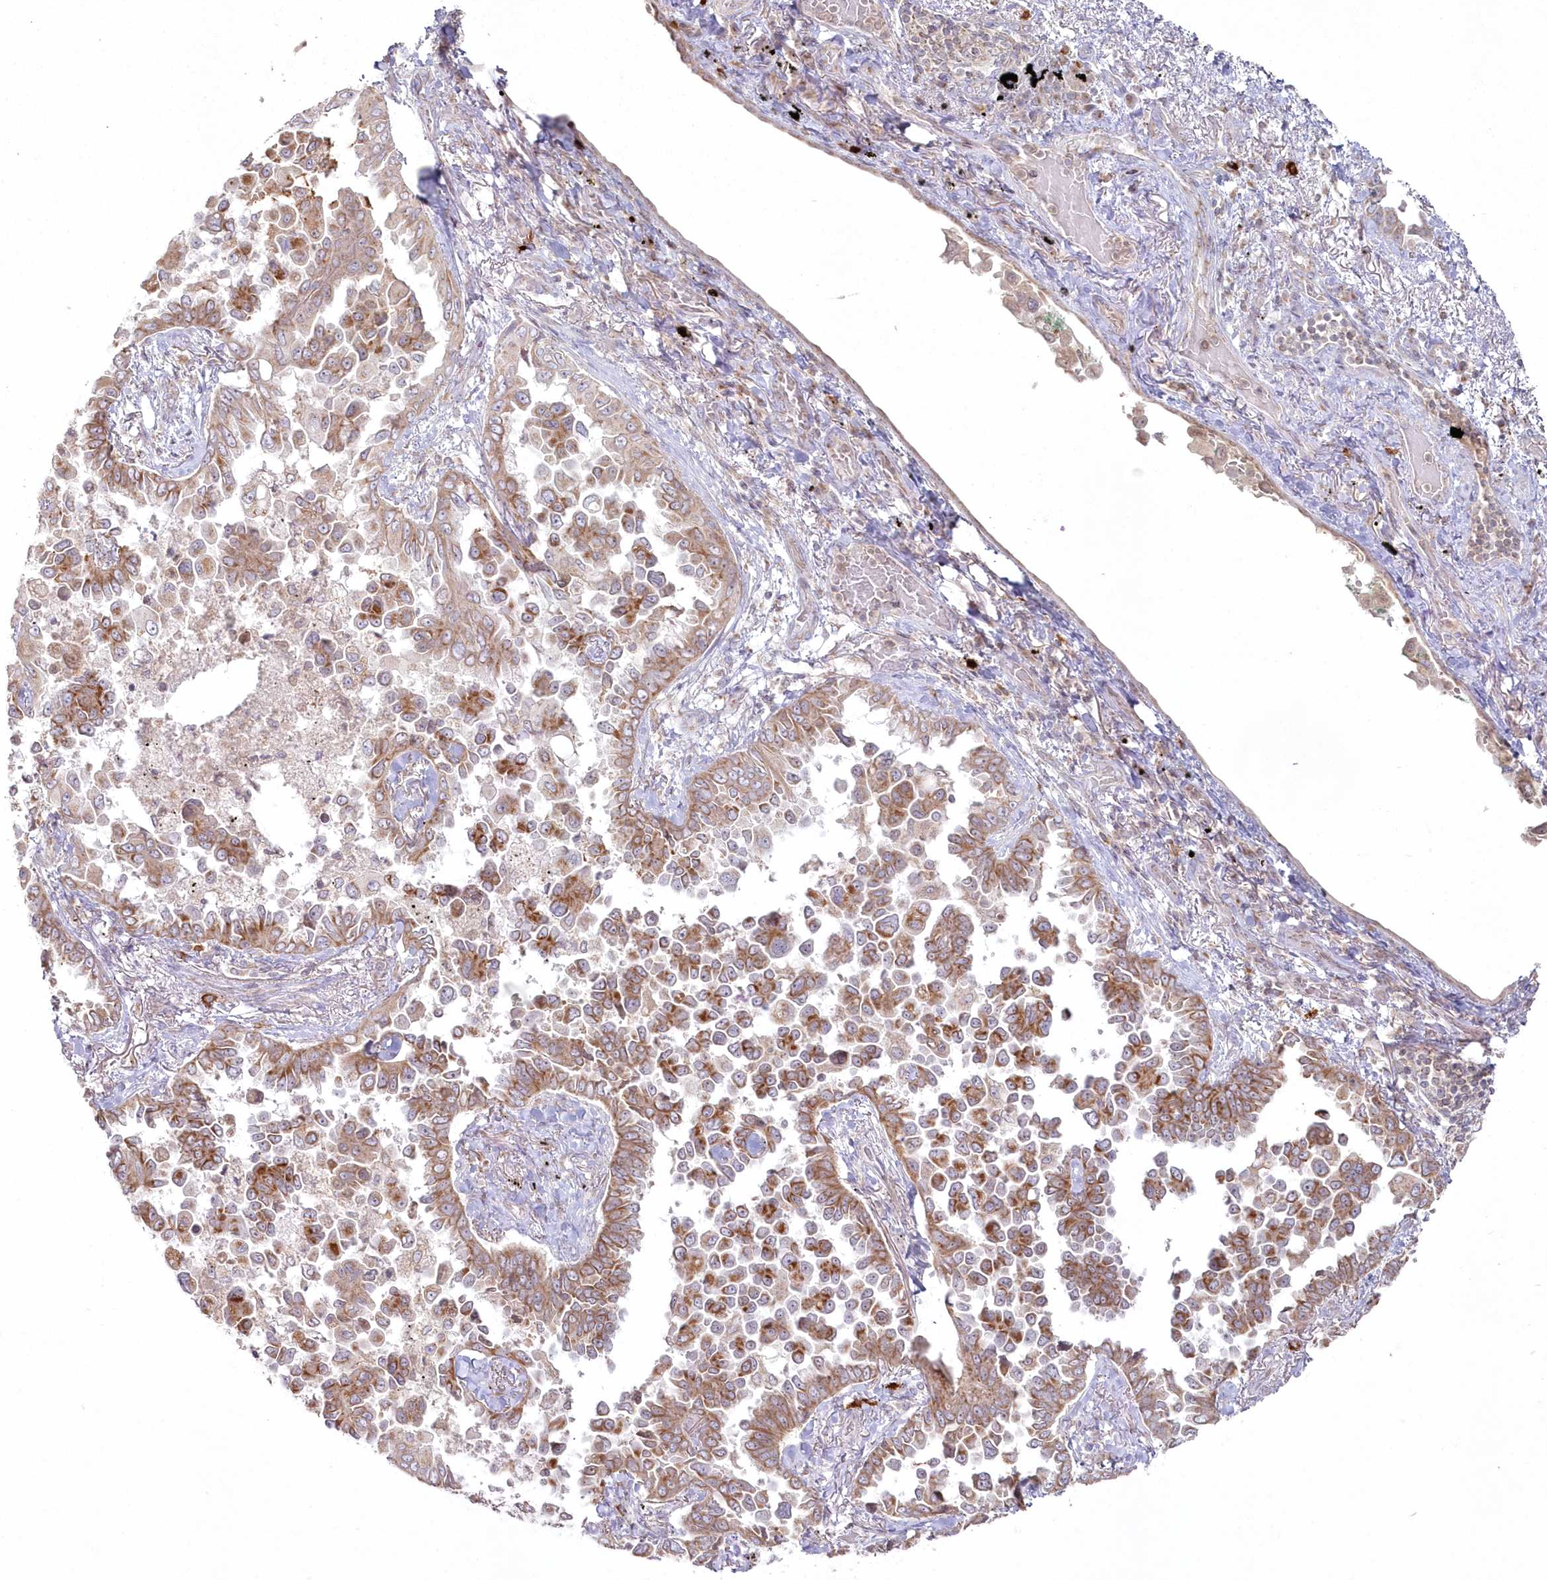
{"staining": {"intensity": "moderate", "quantity": ">75%", "location": "cytoplasmic/membranous"}, "tissue": "lung cancer", "cell_type": "Tumor cells", "image_type": "cancer", "snomed": [{"axis": "morphology", "description": "Adenocarcinoma, NOS"}, {"axis": "topography", "description": "Lung"}], "caption": "Immunohistochemistry (IHC) image of lung cancer stained for a protein (brown), which demonstrates medium levels of moderate cytoplasmic/membranous expression in about >75% of tumor cells.", "gene": "ARSB", "patient": {"sex": "female", "age": 67}}